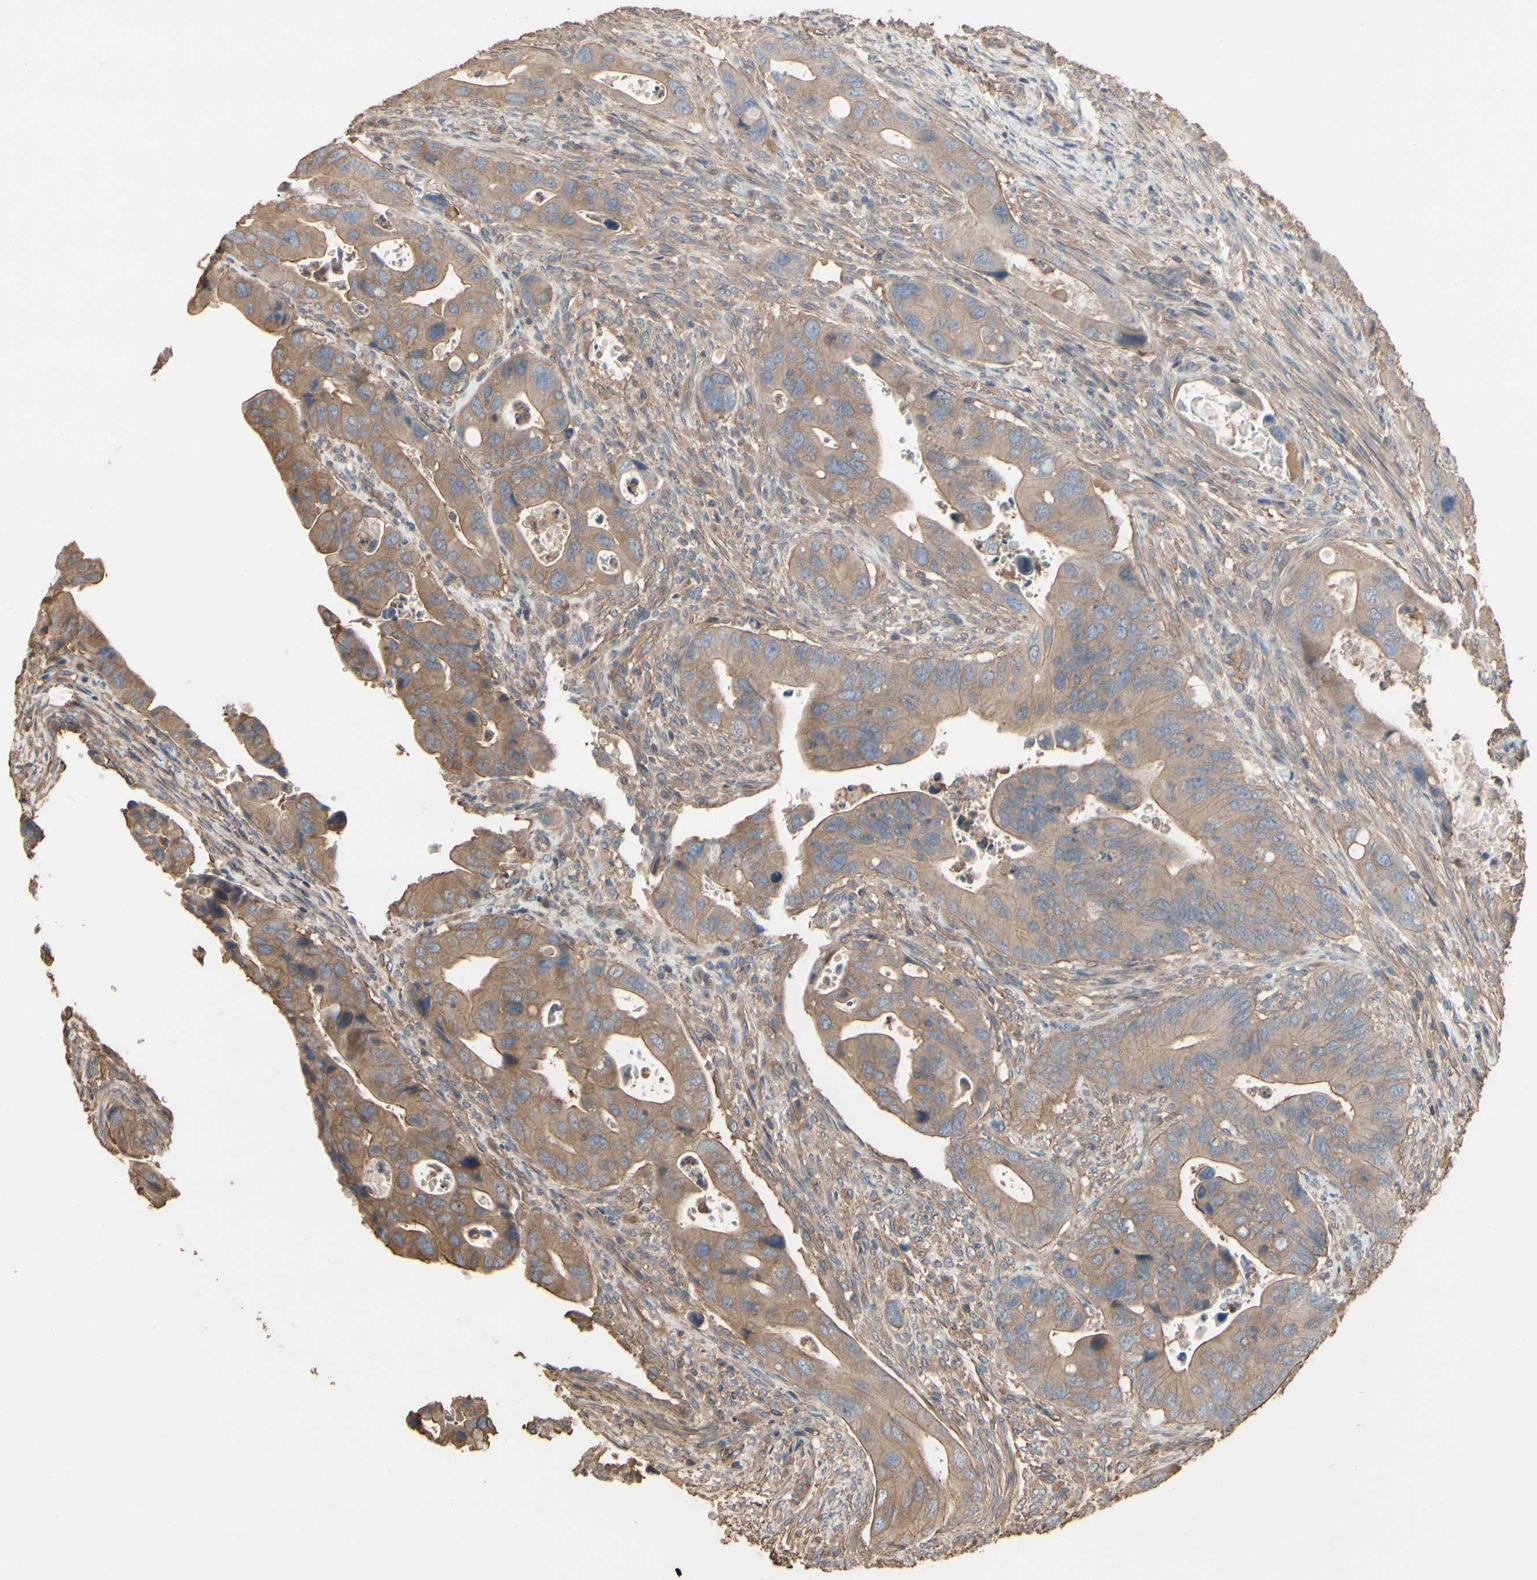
{"staining": {"intensity": "moderate", "quantity": ">75%", "location": "cytoplasmic/membranous"}, "tissue": "colorectal cancer", "cell_type": "Tumor cells", "image_type": "cancer", "snomed": [{"axis": "morphology", "description": "Adenocarcinoma, NOS"}, {"axis": "topography", "description": "Rectum"}], "caption": "About >75% of tumor cells in human colorectal cancer reveal moderate cytoplasmic/membranous protein staining as visualized by brown immunohistochemical staining.", "gene": "PDZK1", "patient": {"sex": "female", "age": 57}}